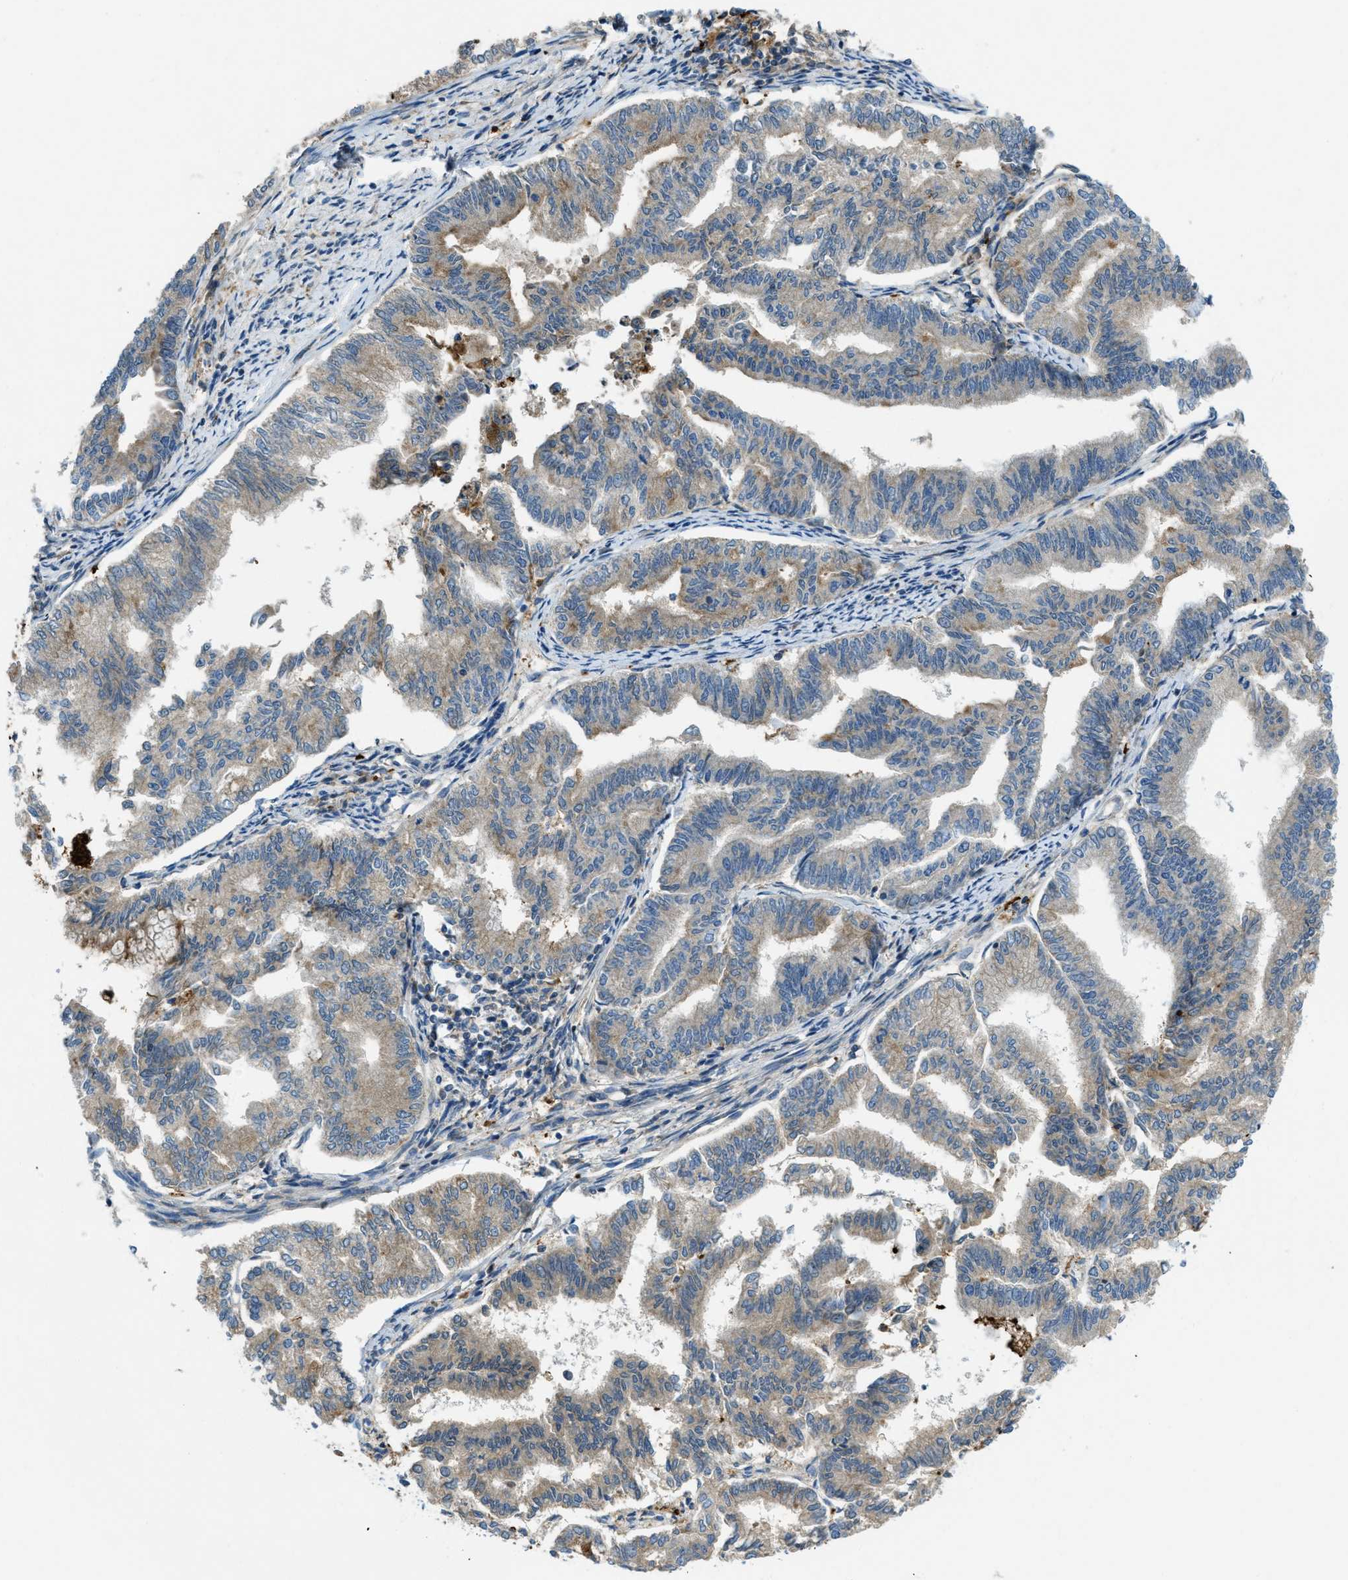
{"staining": {"intensity": "weak", "quantity": "25%-75%", "location": "cytoplasmic/membranous"}, "tissue": "endometrial cancer", "cell_type": "Tumor cells", "image_type": "cancer", "snomed": [{"axis": "morphology", "description": "Adenocarcinoma, NOS"}, {"axis": "topography", "description": "Endometrium"}], "caption": "Protein analysis of endometrial cancer tissue shows weak cytoplasmic/membranous expression in about 25%-75% of tumor cells.", "gene": "RFFL", "patient": {"sex": "female", "age": 79}}